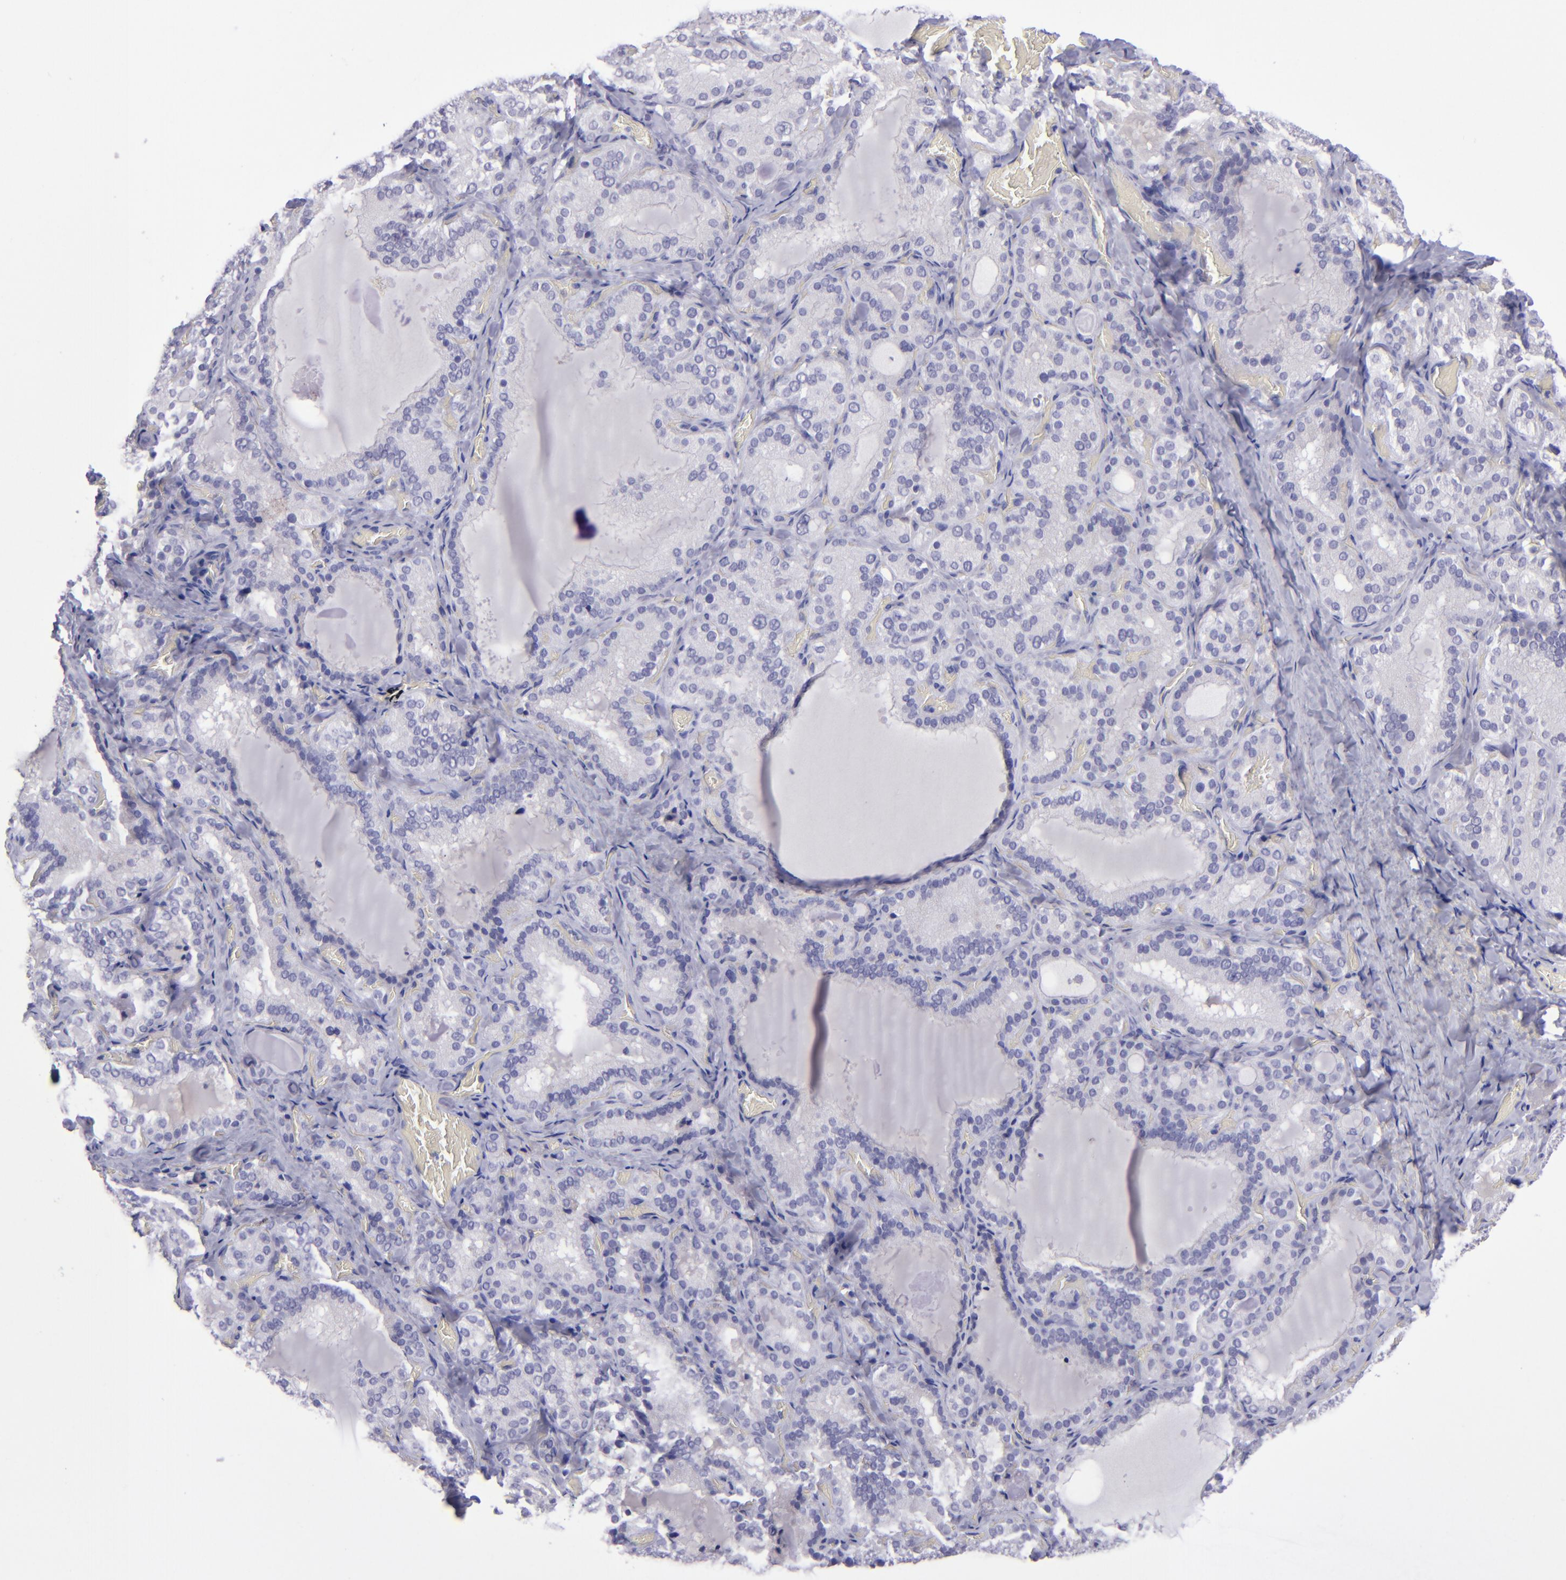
{"staining": {"intensity": "negative", "quantity": "none", "location": "none"}, "tissue": "thyroid gland", "cell_type": "Glandular cells", "image_type": "normal", "snomed": [{"axis": "morphology", "description": "Normal tissue, NOS"}, {"axis": "topography", "description": "Thyroid gland"}], "caption": "Immunohistochemical staining of unremarkable thyroid gland exhibits no significant expression in glandular cells. (DAB (3,3'-diaminobenzidine) immunohistochemistry with hematoxylin counter stain).", "gene": "POU2F2", "patient": {"sex": "female", "age": 33}}